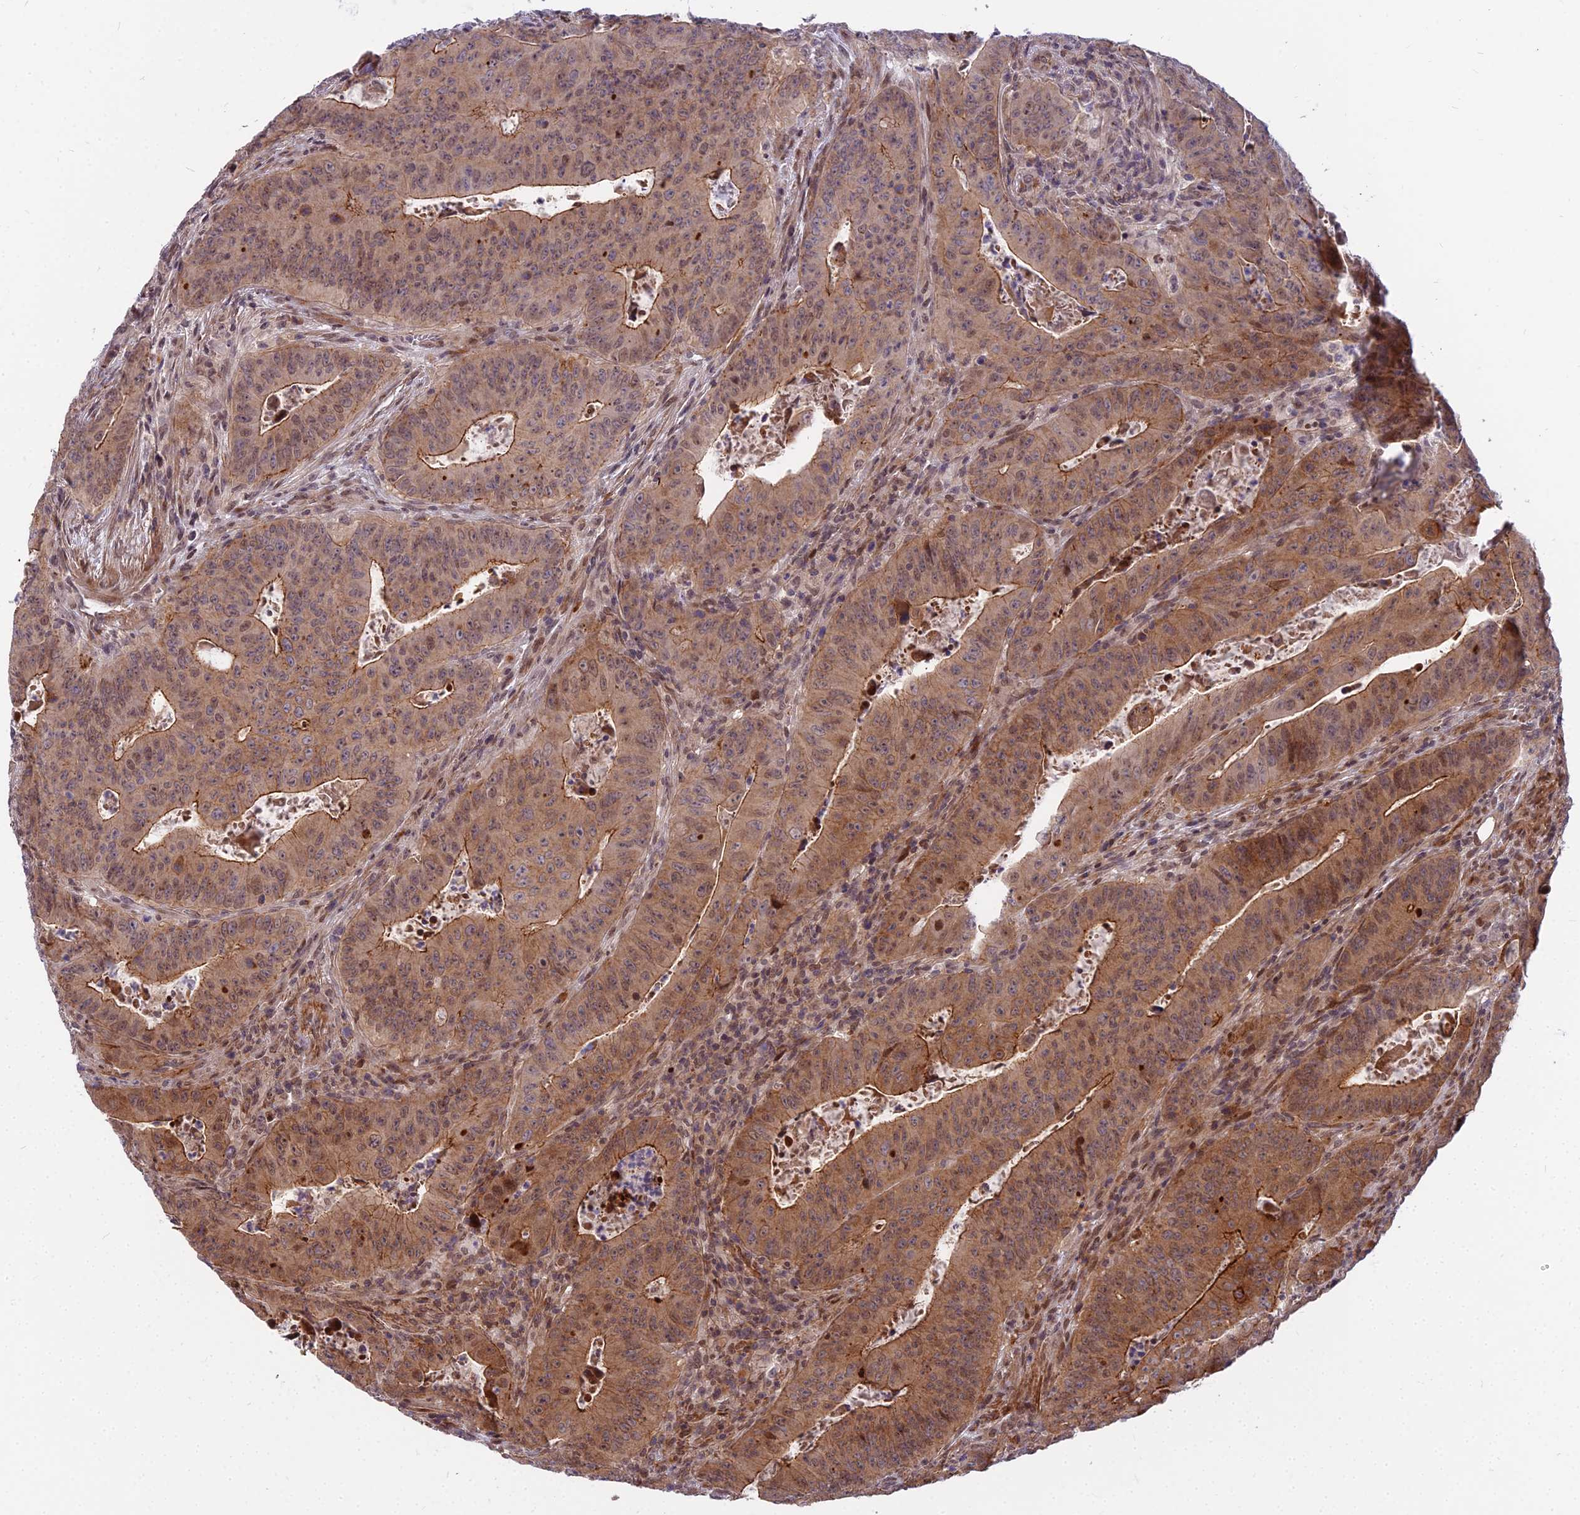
{"staining": {"intensity": "moderate", "quantity": ">75%", "location": "cytoplasmic/membranous,nuclear"}, "tissue": "colorectal cancer", "cell_type": "Tumor cells", "image_type": "cancer", "snomed": [{"axis": "morphology", "description": "Adenocarcinoma, NOS"}, {"axis": "topography", "description": "Rectum"}], "caption": "Immunohistochemical staining of colorectal cancer demonstrates moderate cytoplasmic/membranous and nuclear protein staining in about >75% of tumor cells. The staining is performed using DAB brown chromogen to label protein expression. The nuclei are counter-stained blue using hematoxylin.", "gene": "GLYATL3", "patient": {"sex": "female", "age": 75}}